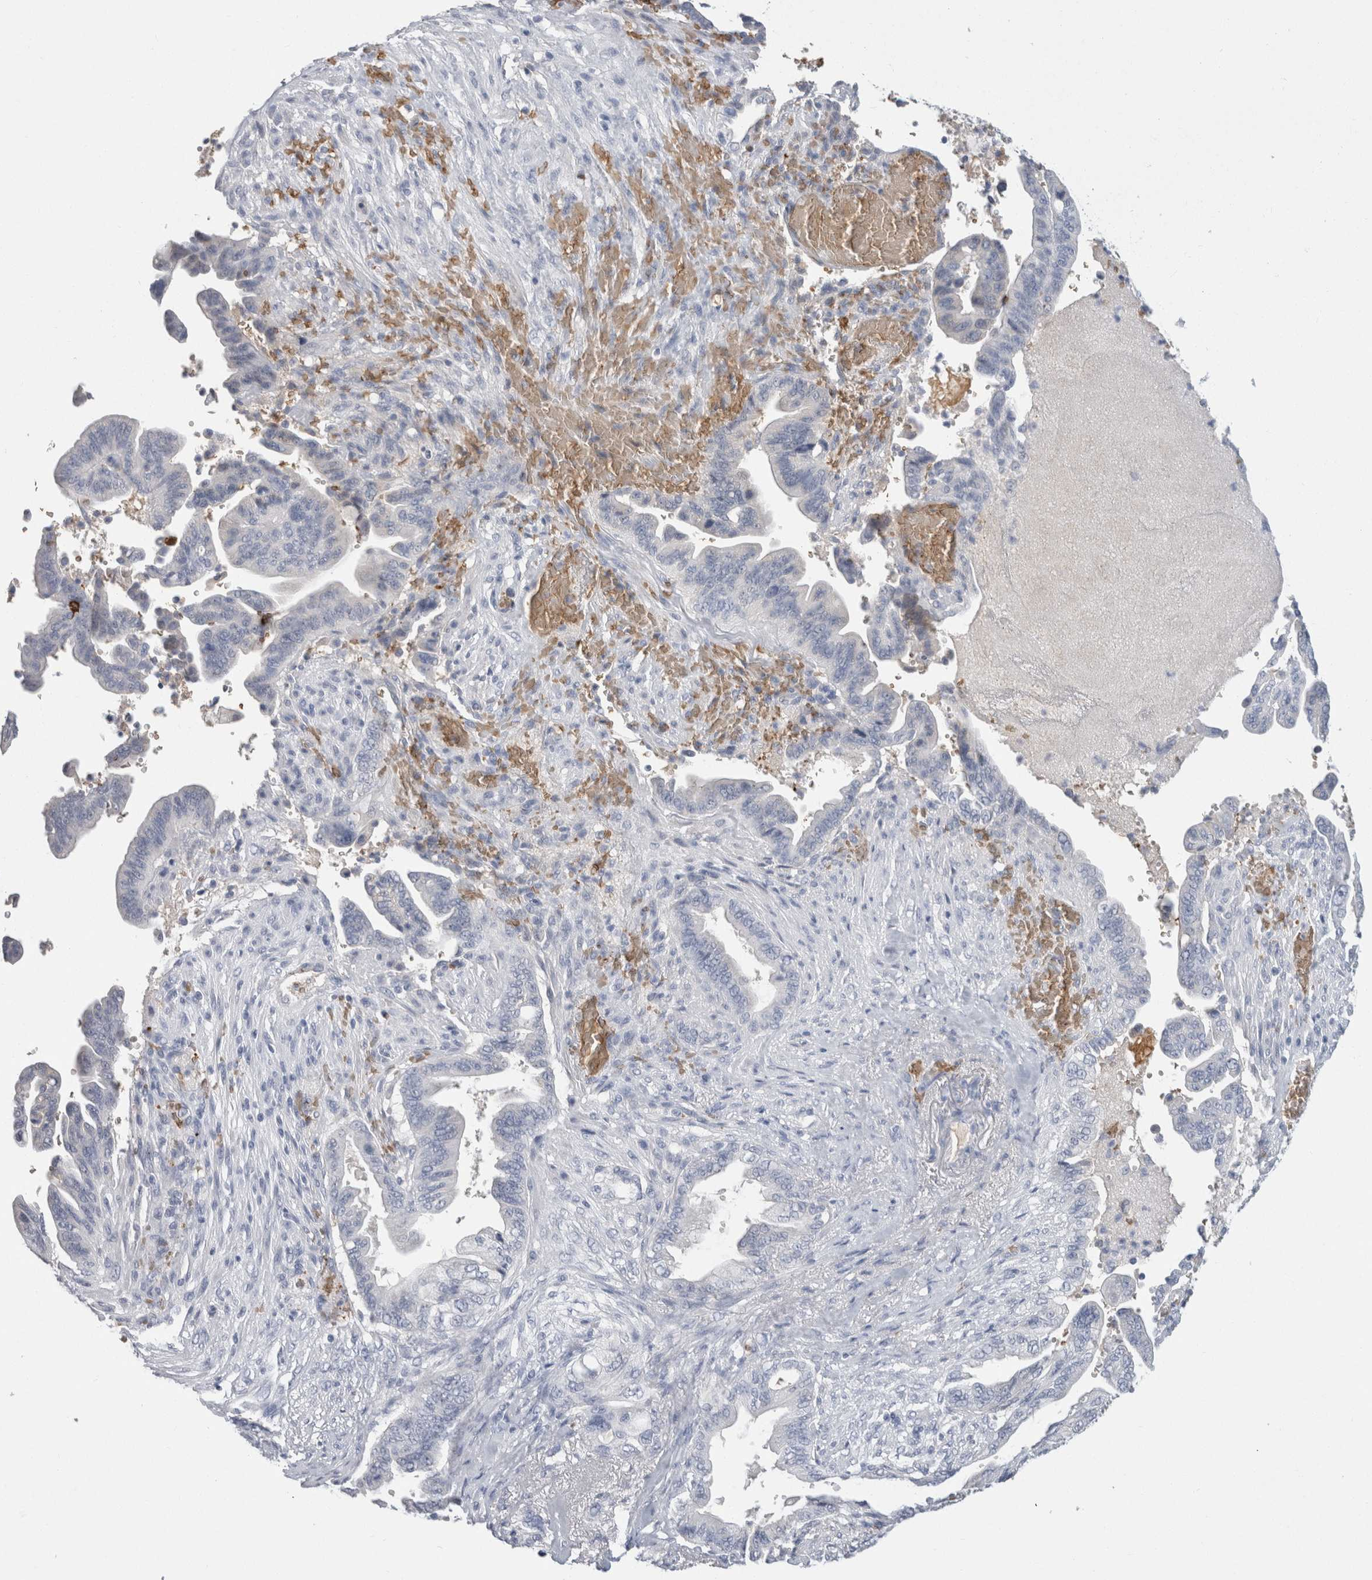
{"staining": {"intensity": "negative", "quantity": "none", "location": "none"}, "tissue": "pancreatic cancer", "cell_type": "Tumor cells", "image_type": "cancer", "snomed": [{"axis": "morphology", "description": "Adenocarcinoma, NOS"}, {"axis": "topography", "description": "Pancreas"}], "caption": "This is a image of immunohistochemistry (IHC) staining of adenocarcinoma (pancreatic), which shows no staining in tumor cells. Nuclei are stained in blue.", "gene": "CA1", "patient": {"sex": "male", "age": 70}}